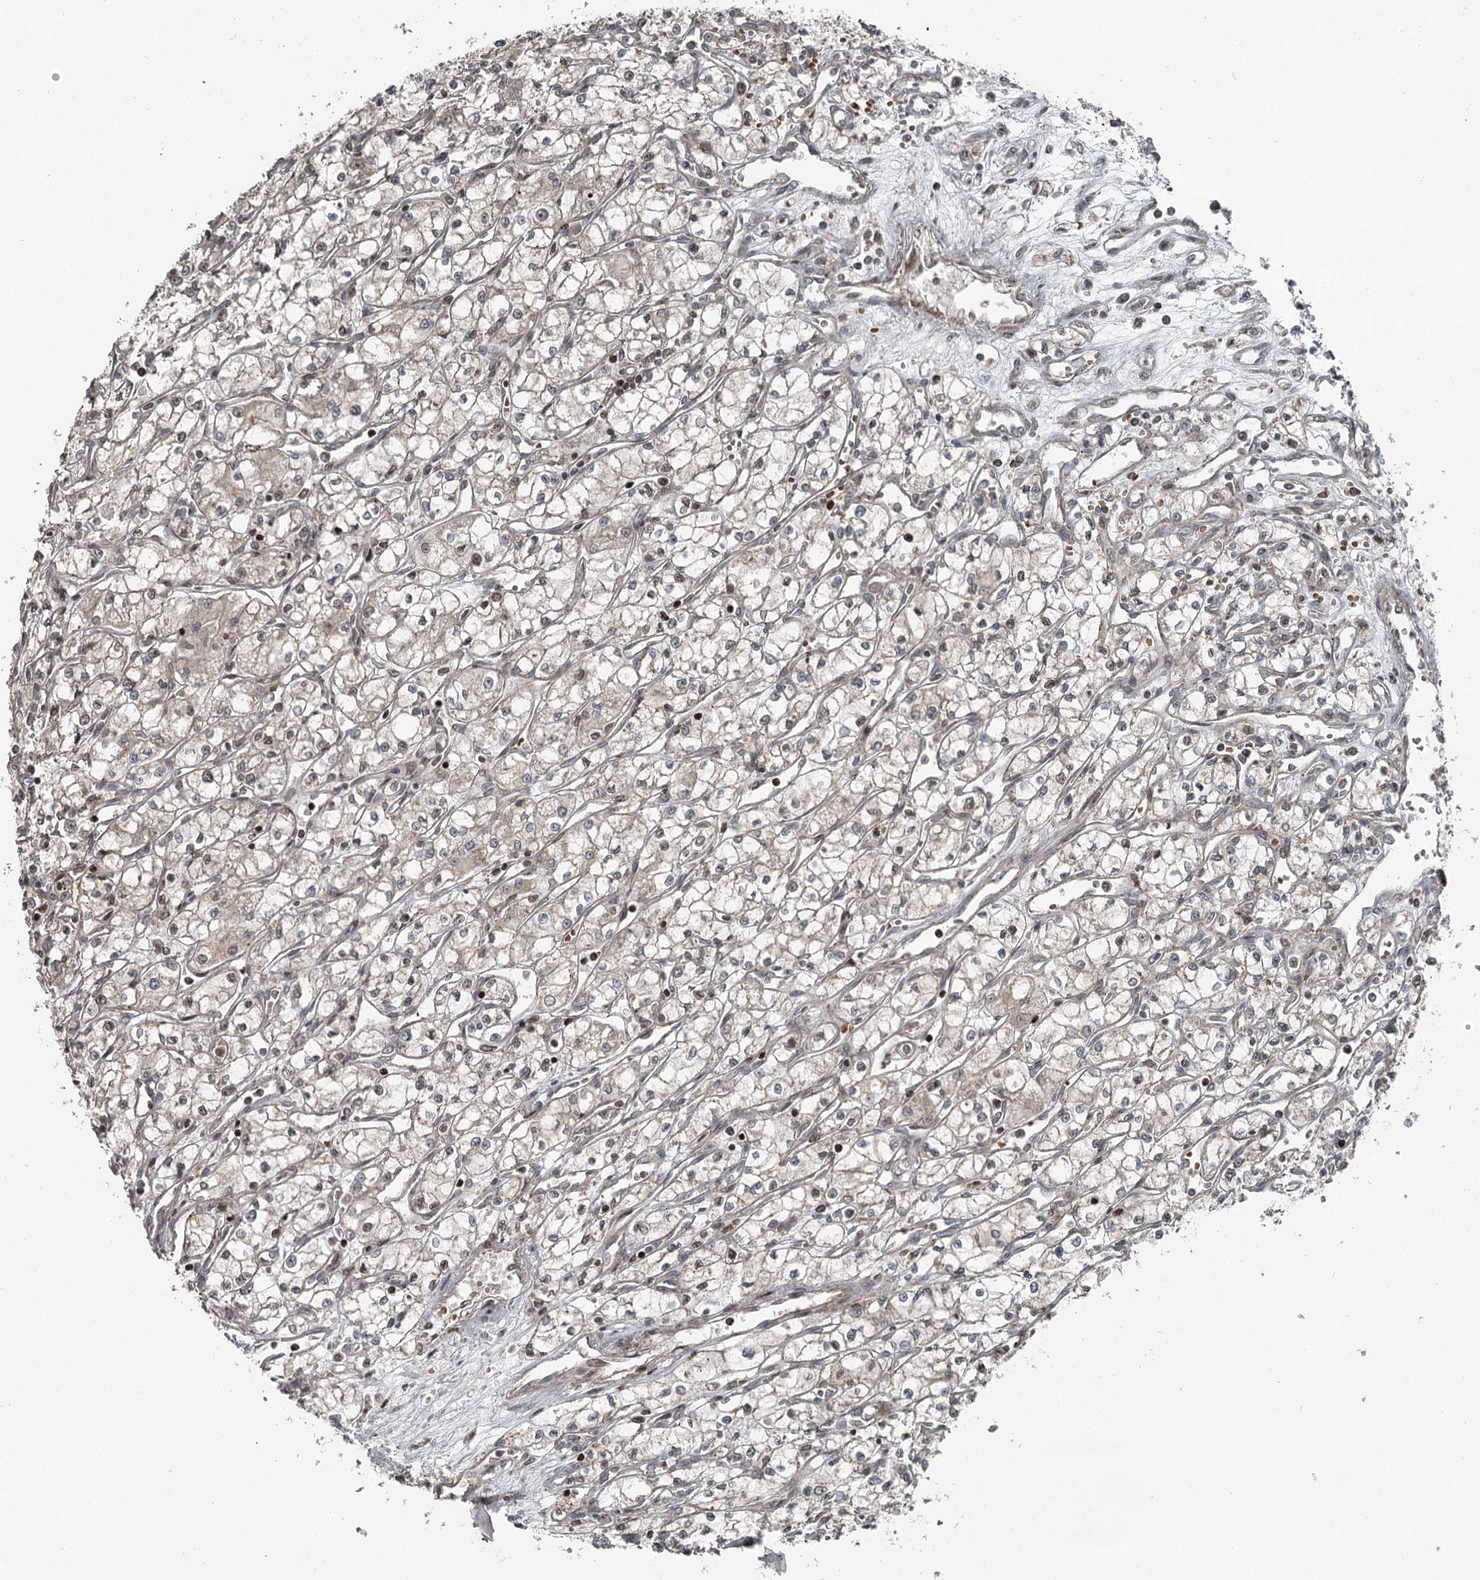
{"staining": {"intensity": "negative", "quantity": "none", "location": "none"}, "tissue": "renal cancer", "cell_type": "Tumor cells", "image_type": "cancer", "snomed": [{"axis": "morphology", "description": "Adenocarcinoma, NOS"}, {"axis": "topography", "description": "Kidney"}], "caption": "High magnification brightfield microscopy of renal cancer (adenocarcinoma) stained with DAB (brown) and counterstained with hematoxylin (blue): tumor cells show no significant staining. (DAB (3,3'-diaminobenzidine) immunohistochemistry with hematoxylin counter stain).", "gene": "RASSF8", "patient": {"sex": "male", "age": 59}}